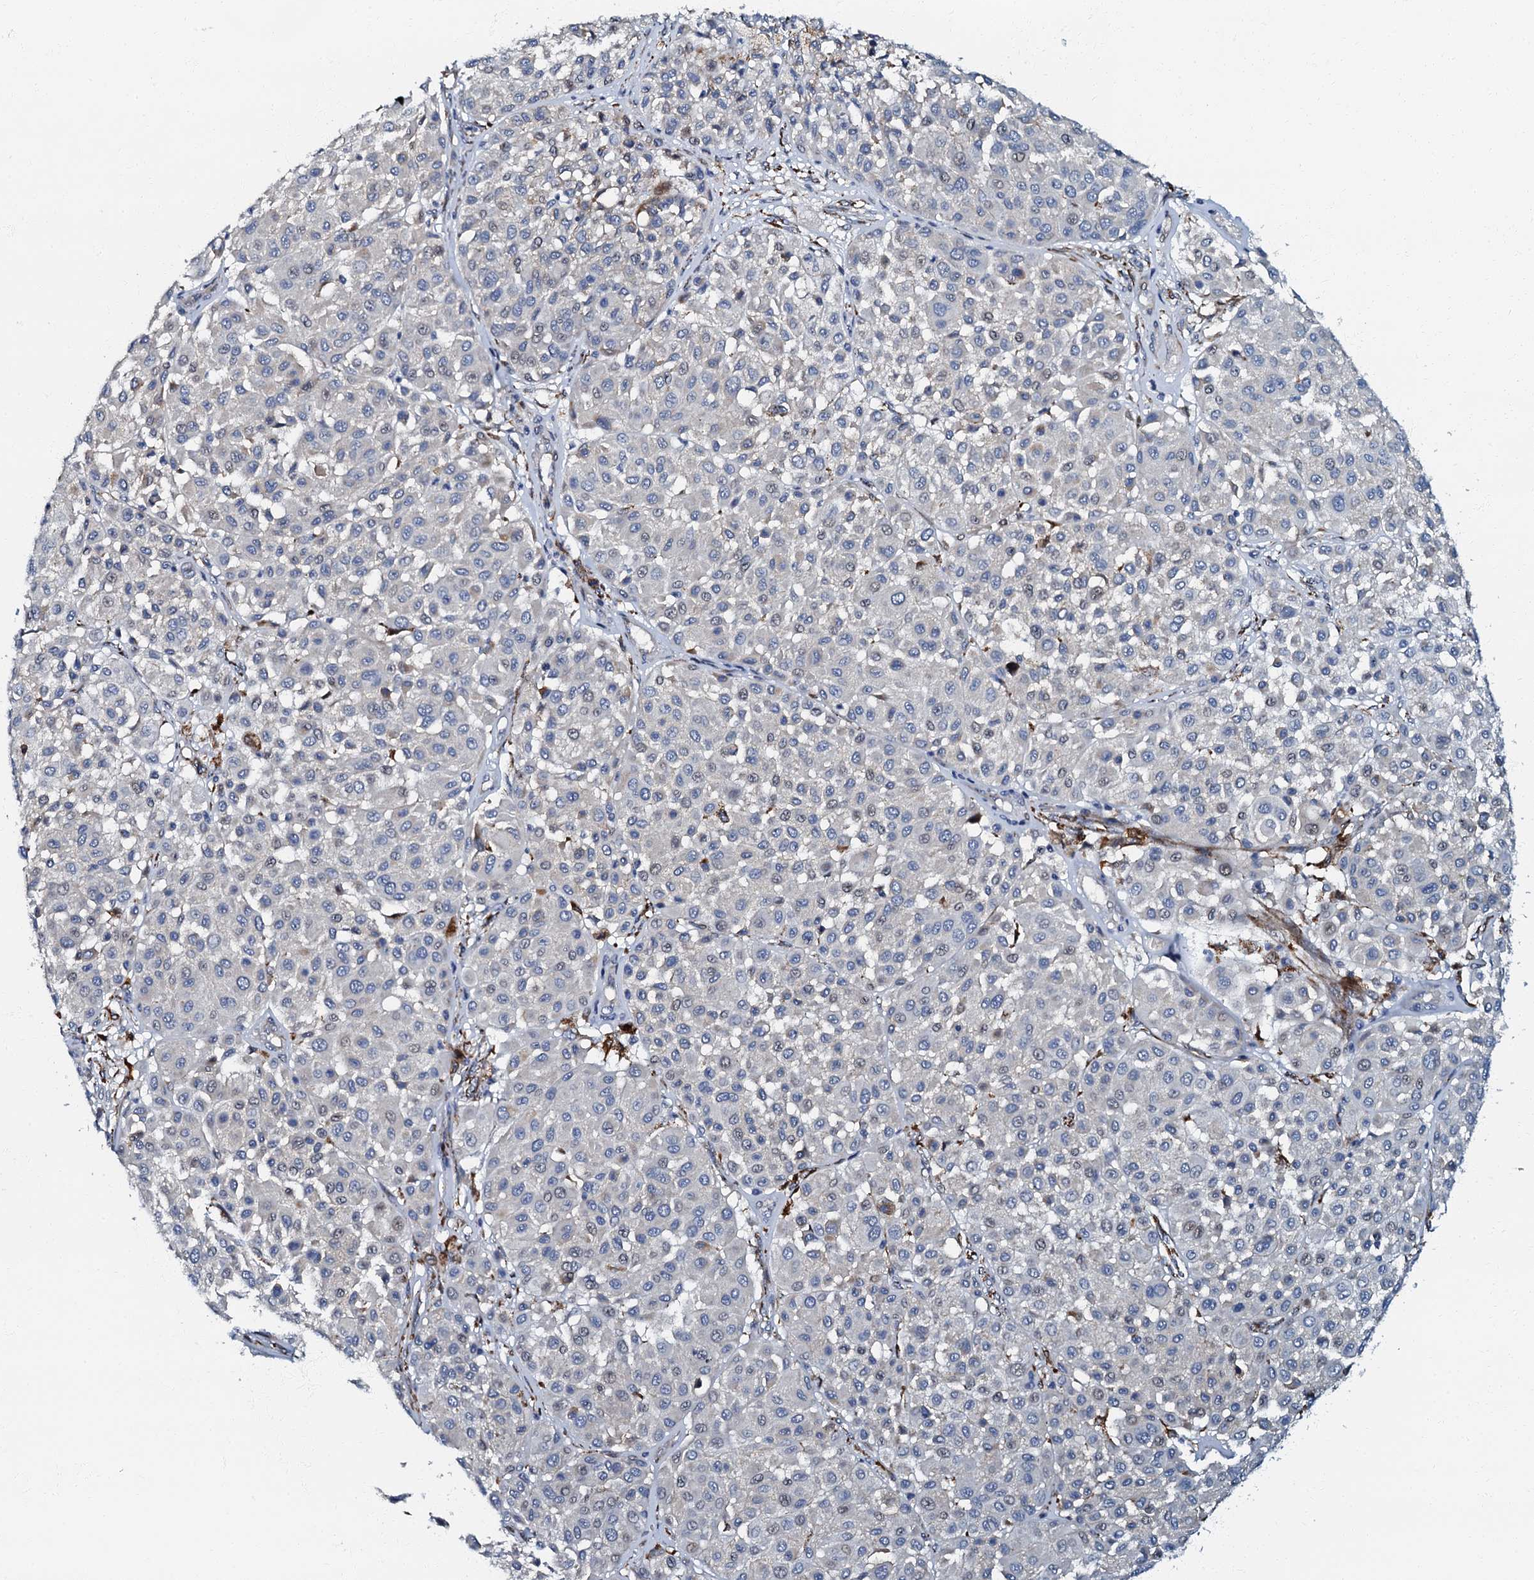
{"staining": {"intensity": "negative", "quantity": "none", "location": "none"}, "tissue": "melanoma", "cell_type": "Tumor cells", "image_type": "cancer", "snomed": [{"axis": "morphology", "description": "Malignant melanoma, Metastatic site"}, {"axis": "topography", "description": "Soft tissue"}], "caption": "This is a photomicrograph of immunohistochemistry (IHC) staining of malignant melanoma (metastatic site), which shows no expression in tumor cells.", "gene": "OLAH", "patient": {"sex": "male", "age": 41}}